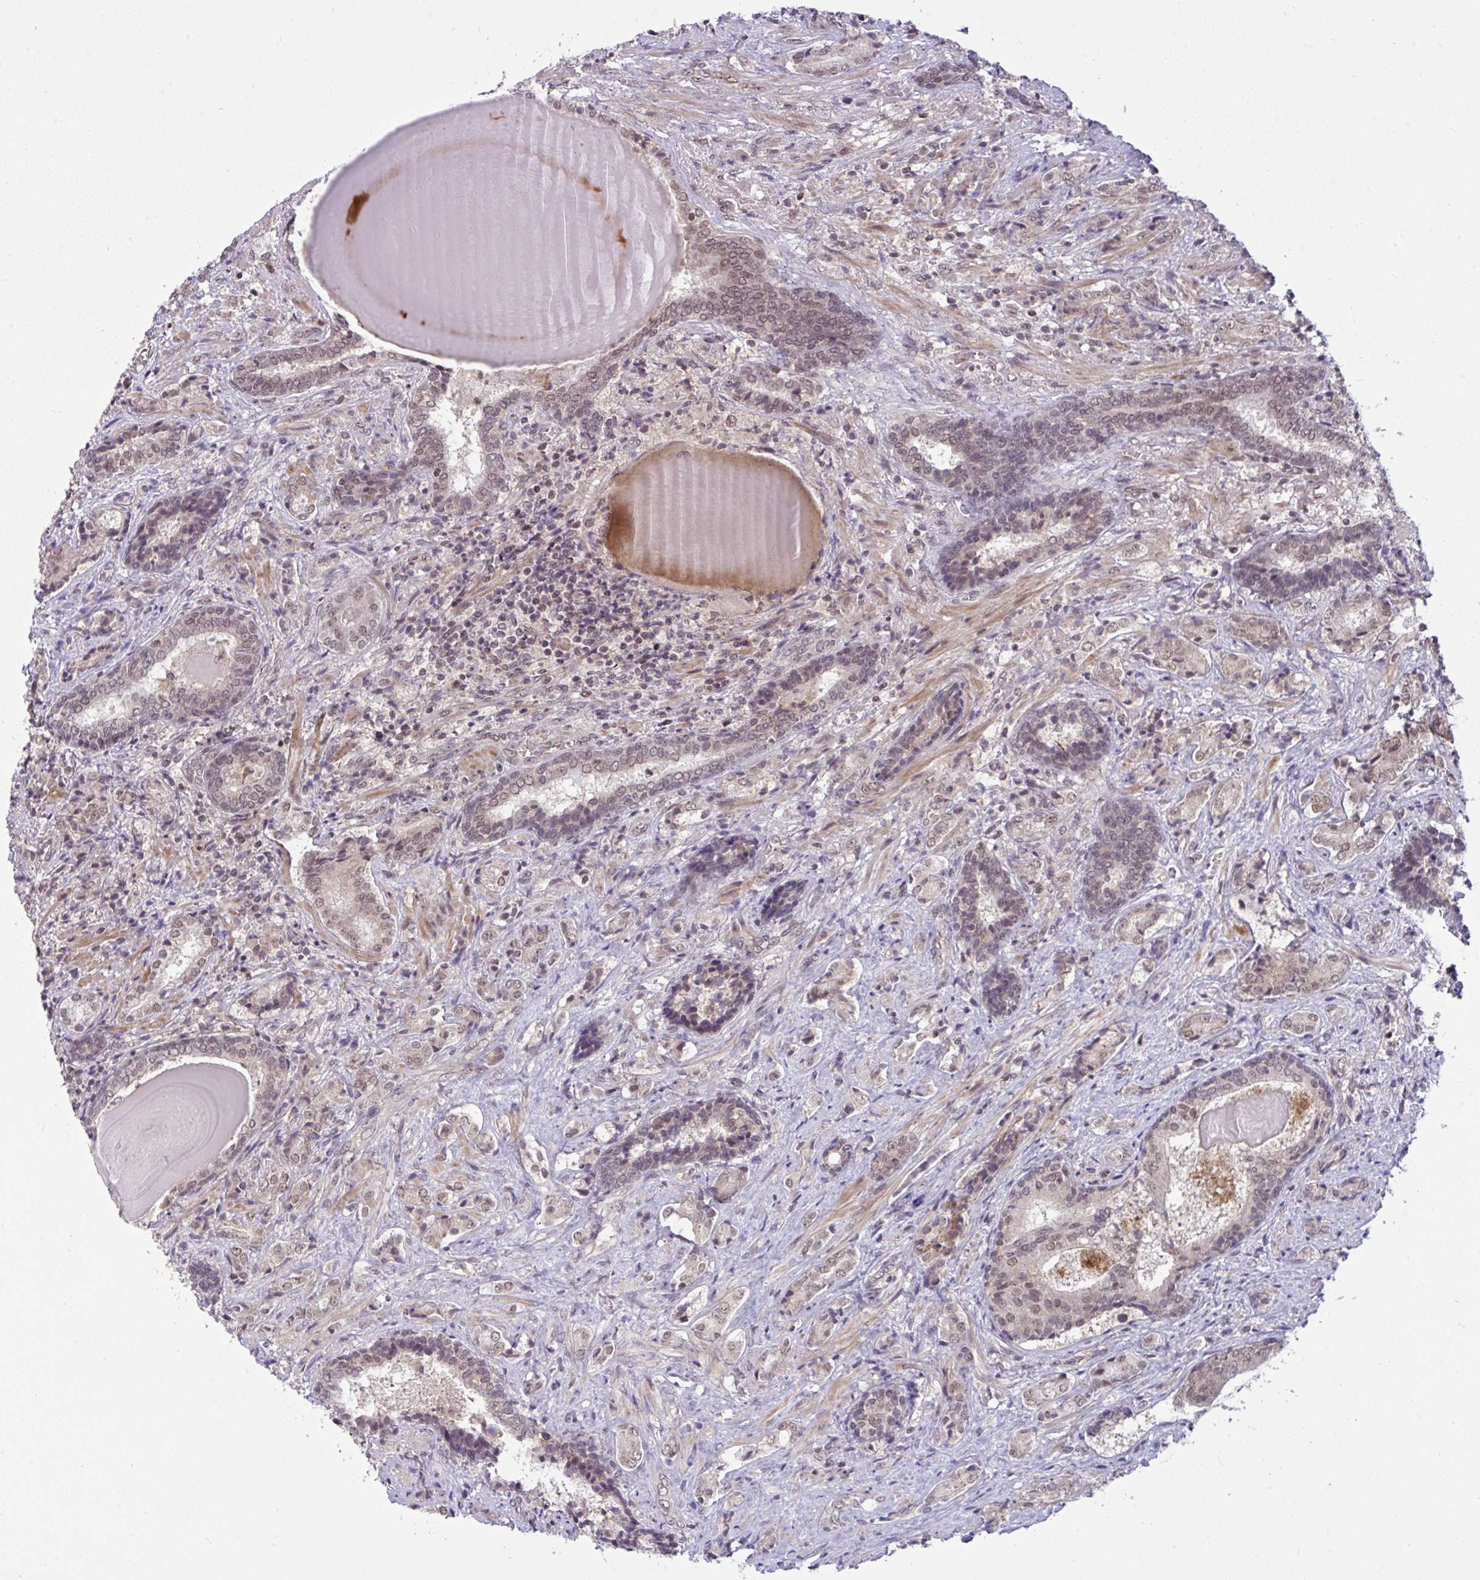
{"staining": {"intensity": "weak", "quantity": ">75%", "location": "nuclear"}, "tissue": "prostate cancer", "cell_type": "Tumor cells", "image_type": "cancer", "snomed": [{"axis": "morphology", "description": "Adenocarcinoma, High grade"}, {"axis": "topography", "description": "Prostate"}], "caption": "Tumor cells exhibit low levels of weak nuclear expression in approximately >75% of cells in human adenocarcinoma (high-grade) (prostate). Nuclei are stained in blue.", "gene": "KLF2", "patient": {"sex": "male", "age": 62}}